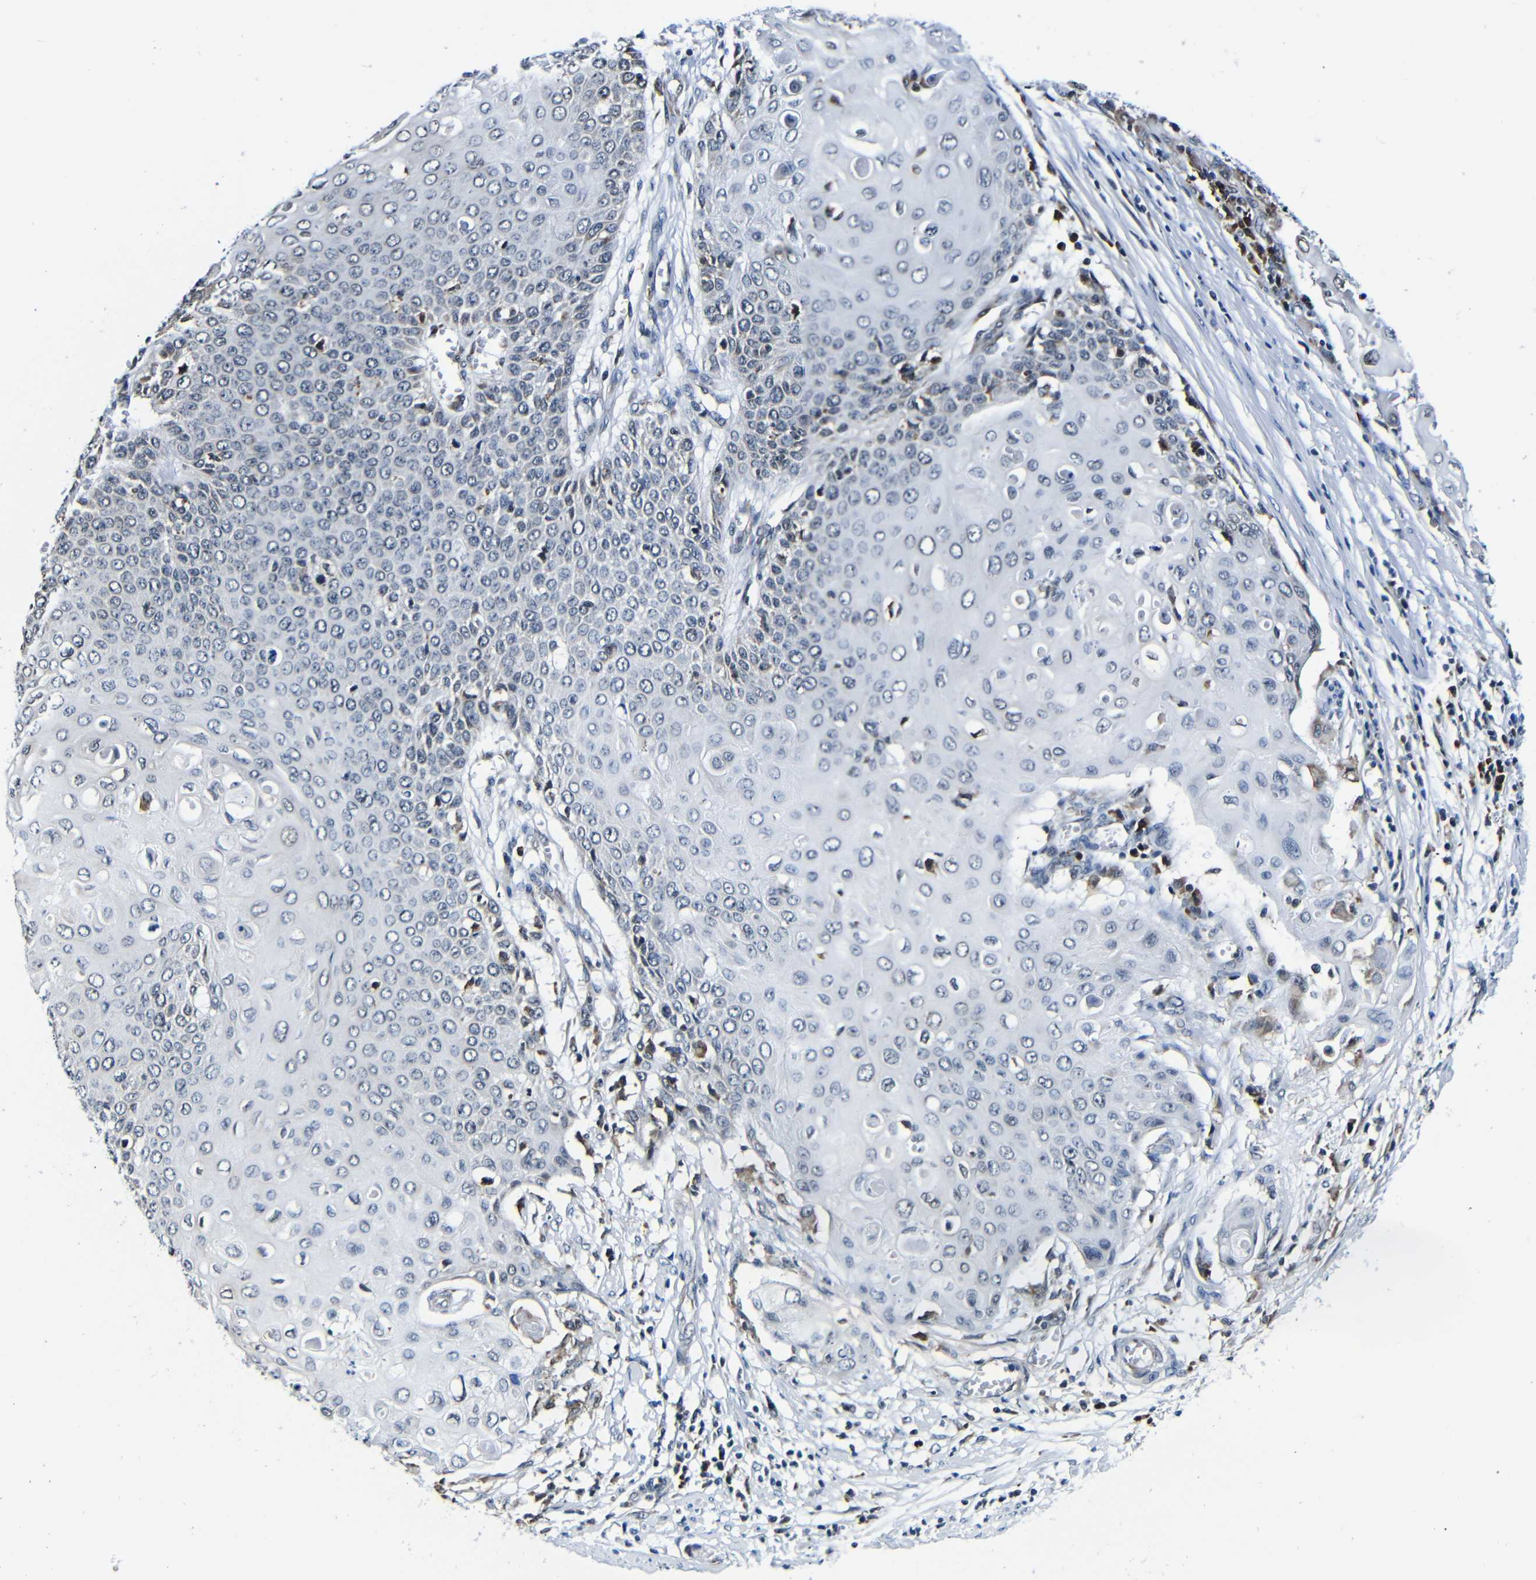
{"staining": {"intensity": "negative", "quantity": "none", "location": "none"}, "tissue": "cervical cancer", "cell_type": "Tumor cells", "image_type": "cancer", "snomed": [{"axis": "morphology", "description": "Squamous cell carcinoma, NOS"}, {"axis": "topography", "description": "Cervix"}], "caption": "An image of cervical cancer stained for a protein shows no brown staining in tumor cells.", "gene": "NCBP3", "patient": {"sex": "female", "age": 39}}